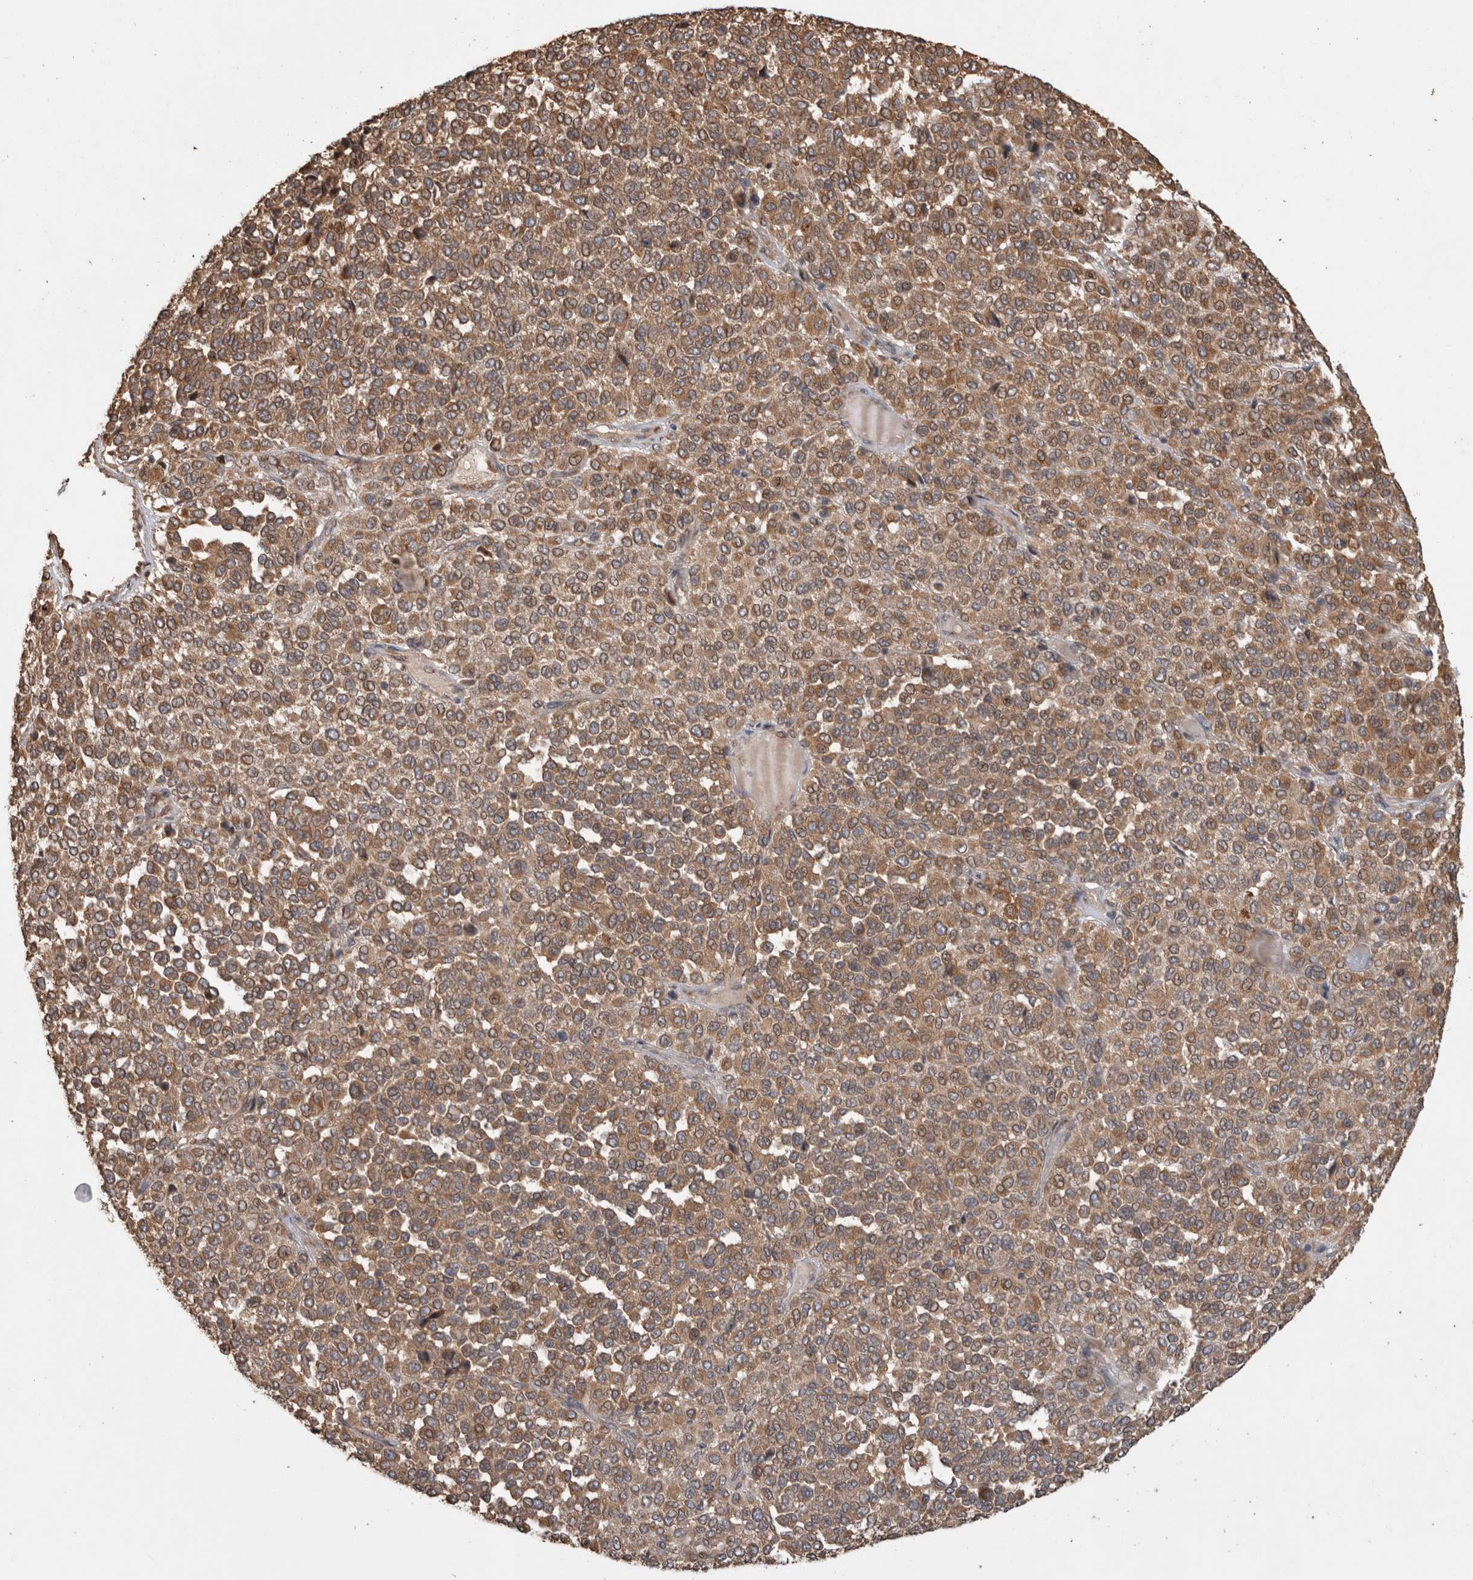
{"staining": {"intensity": "moderate", "quantity": ">75%", "location": "cytoplasmic/membranous"}, "tissue": "melanoma", "cell_type": "Tumor cells", "image_type": "cancer", "snomed": [{"axis": "morphology", "description": "Malignant melanoma, Metastatic site"}, {"axis": "topography", "description": "Pancreas"}], "caption": "Malignant melanoma (metastatic site) was stained to show a protein in brown. There is medium levels of moderate cytoplasmic/membranous positivity in approximately >75% of tumor cells.", "gene": "TBCE", "patient": {"sex": "female", "age": 30}}